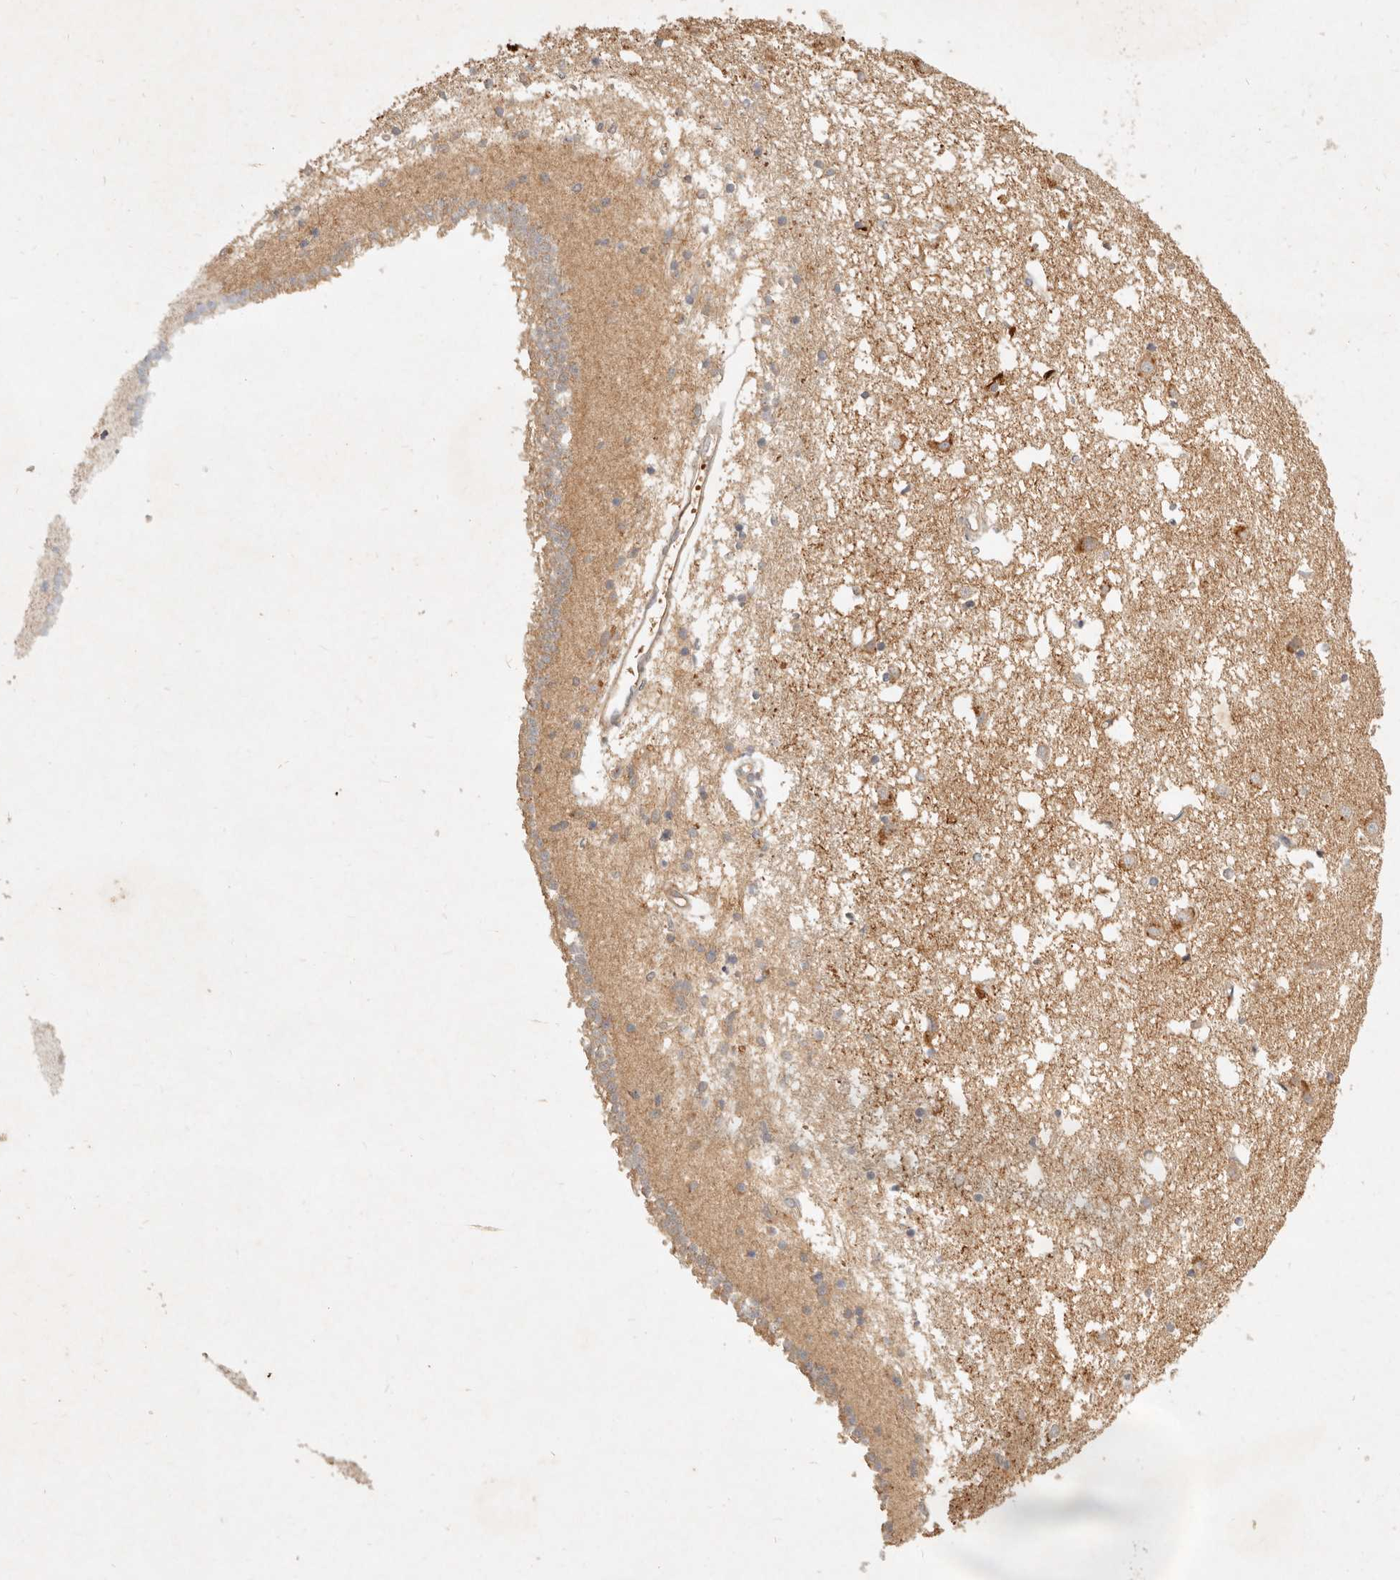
{"staining": {"intensity": "moderate", "quantity": "<25%", "location": "cytoplasmic/membranous"}, "tissue": "caudate", "cell_type": "Glial cells", "image_type": "normal", "snomed": [{"axis": "morphology", "description": "Normal tissue, NOS"}, {"axis": "topography", "description": "Lateral ventricle wall"}], "caption": "A brown stain labels moderate cytoplasmic/membranous positivity of a protein in glial cells of normal caudate. Using DAB (3,3'-diaminobenzidine) (brown) and hematoxylin (blue) stains, captured at high magnification using brightfield microscopy.", "gene": "FREM2", "patient": {"sex": "male", "age": 45}}